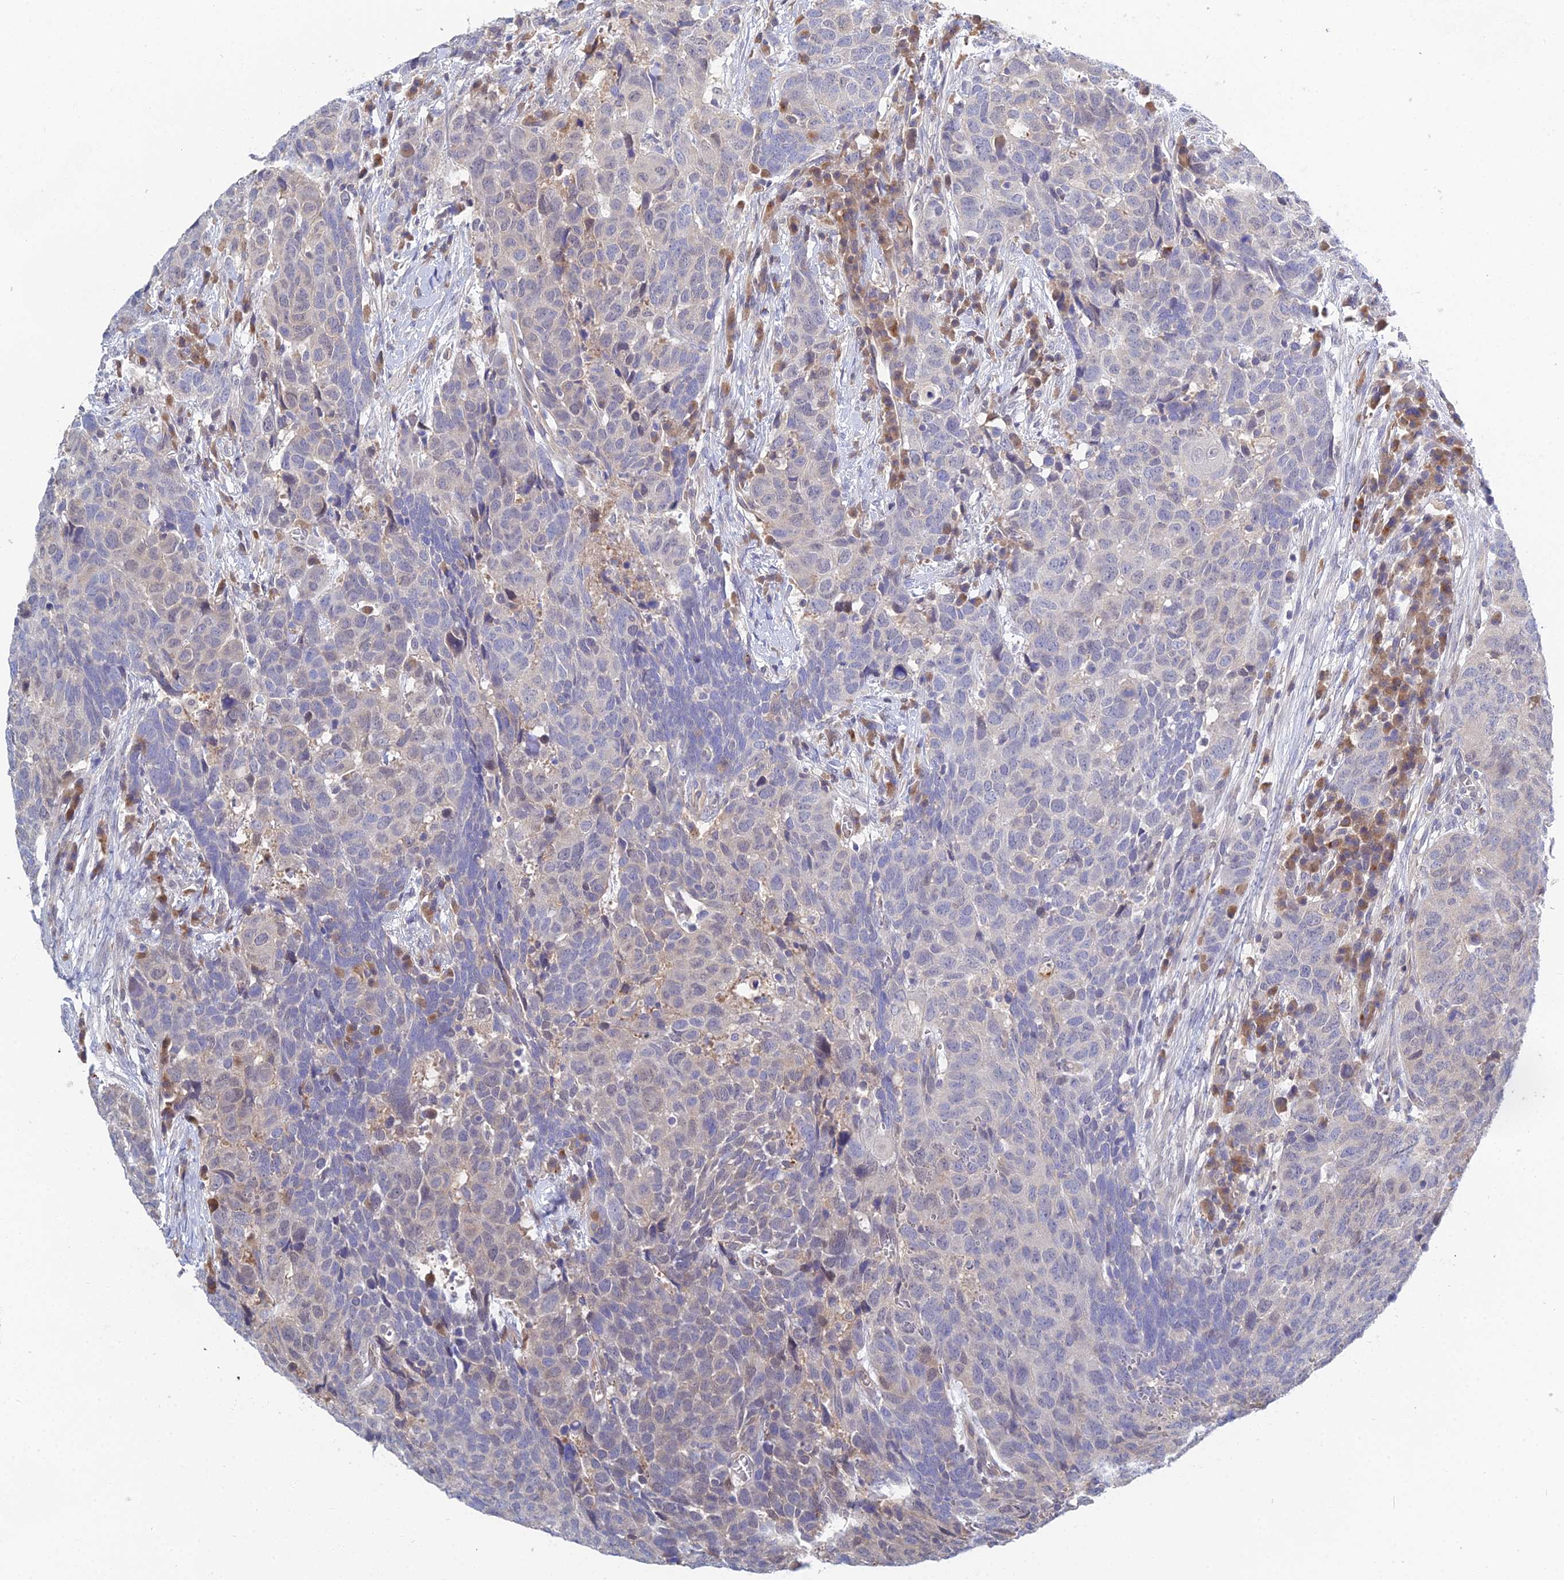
{"staining": {"intensity": "negative", "quantity": "none", "location": "none"}, "tissue": "head and neck cancer", "cell_type": "Tumor cells", "image_type": "cancer", "snomed": [{"axis": "morphology", "description": "Squamous cell carcinoma, NOS"}, {"axis": "topography", "description": "Head-Neck"}], "caption": "A histopathology image of head and neck cancer (squamous cell carcinoma) stained for a protein displays no brown staining in tumor cells.", "gene": "DNAH14", "patient": {"sex": "male", "age": 66}}